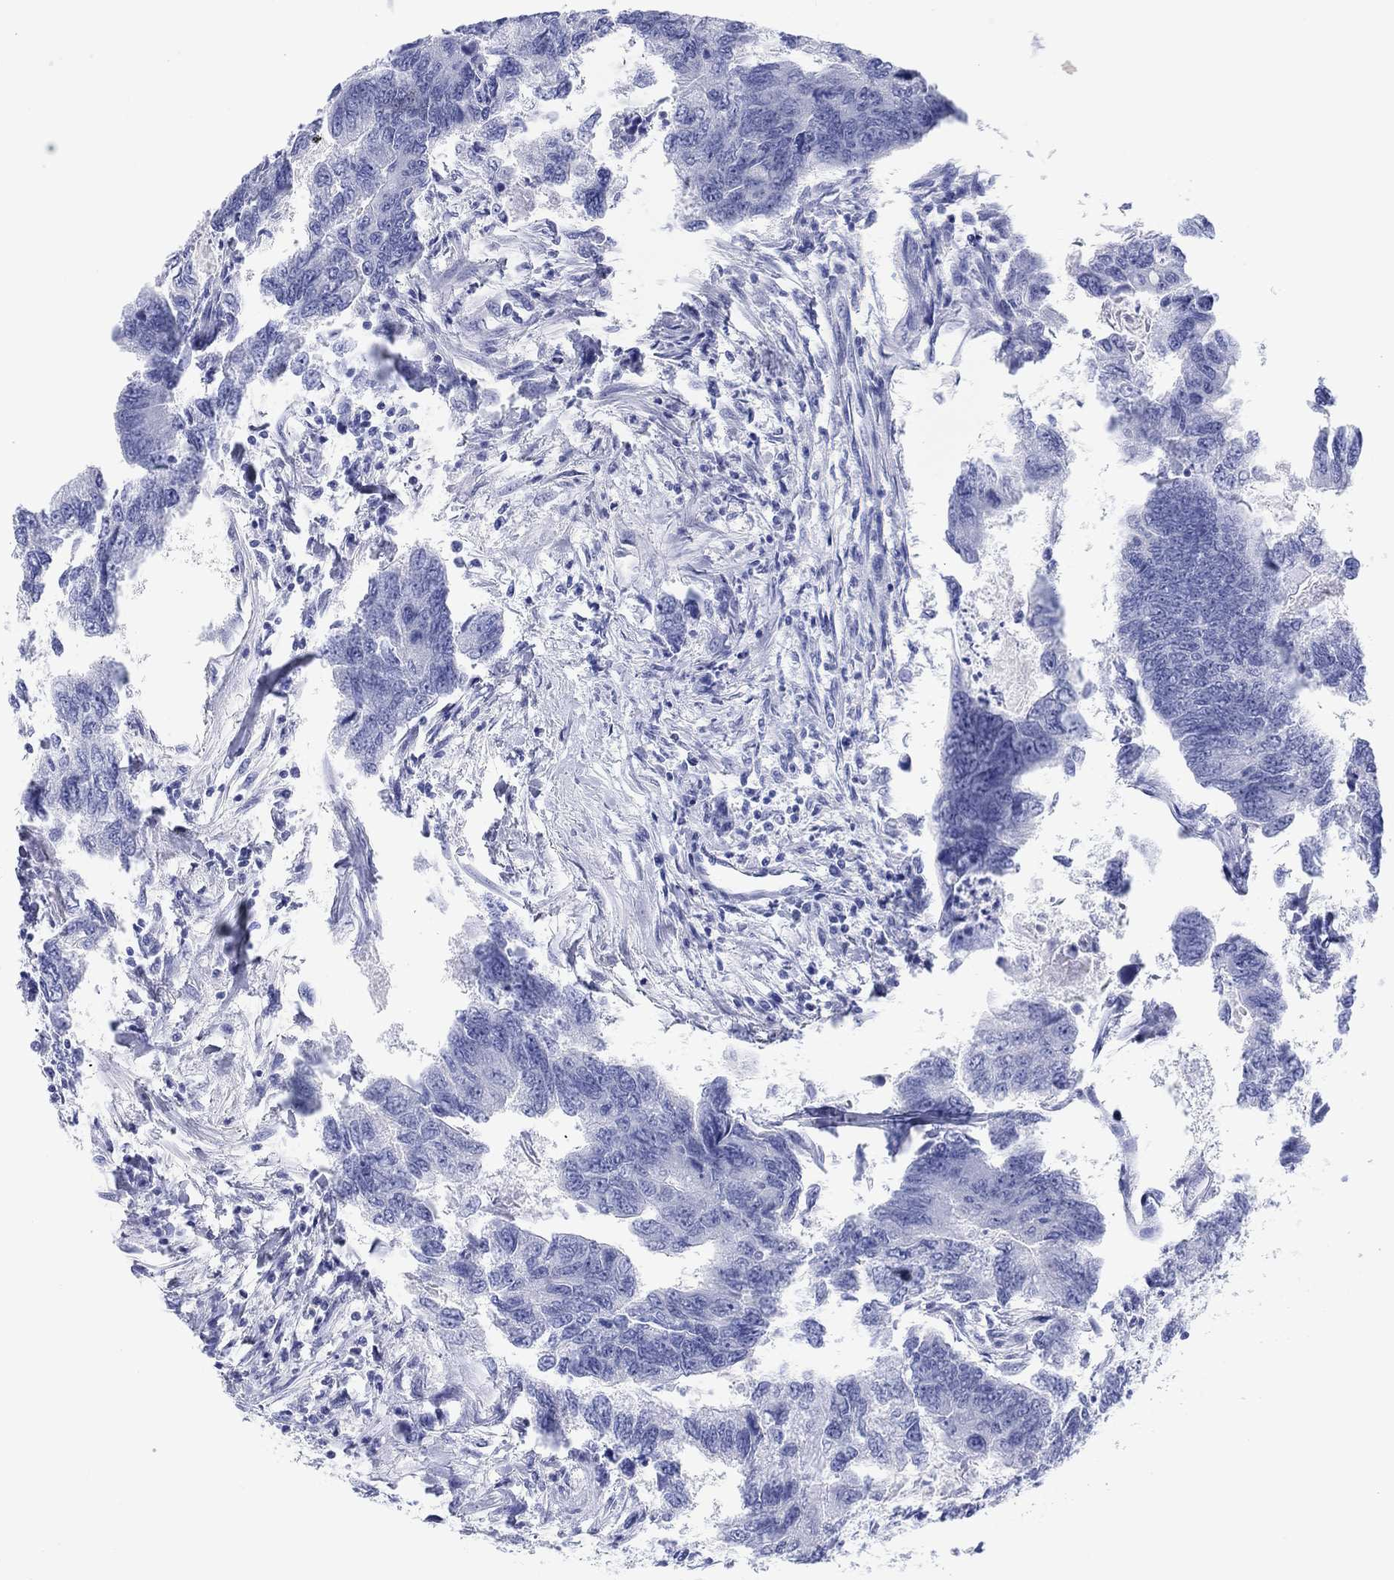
{"staining": {"intensity": "negative", "quantity": "none", "location": "none"}, "tissue": "colorectal cancer", "cell_type": "Tumor cells", "image_type": "cancer", "snomed": [{"axis": "morphology", "description": "Adenocarcinoma, NOS"}, {"axis": "topography", "description": "Colon"}], "caption": "An IHC image of colorectal cancer is shown. There is no staining in tumor cells of colorectal cancer.", "gene": "ERICH3", "patient": {"sex": "female", "age": 65}}